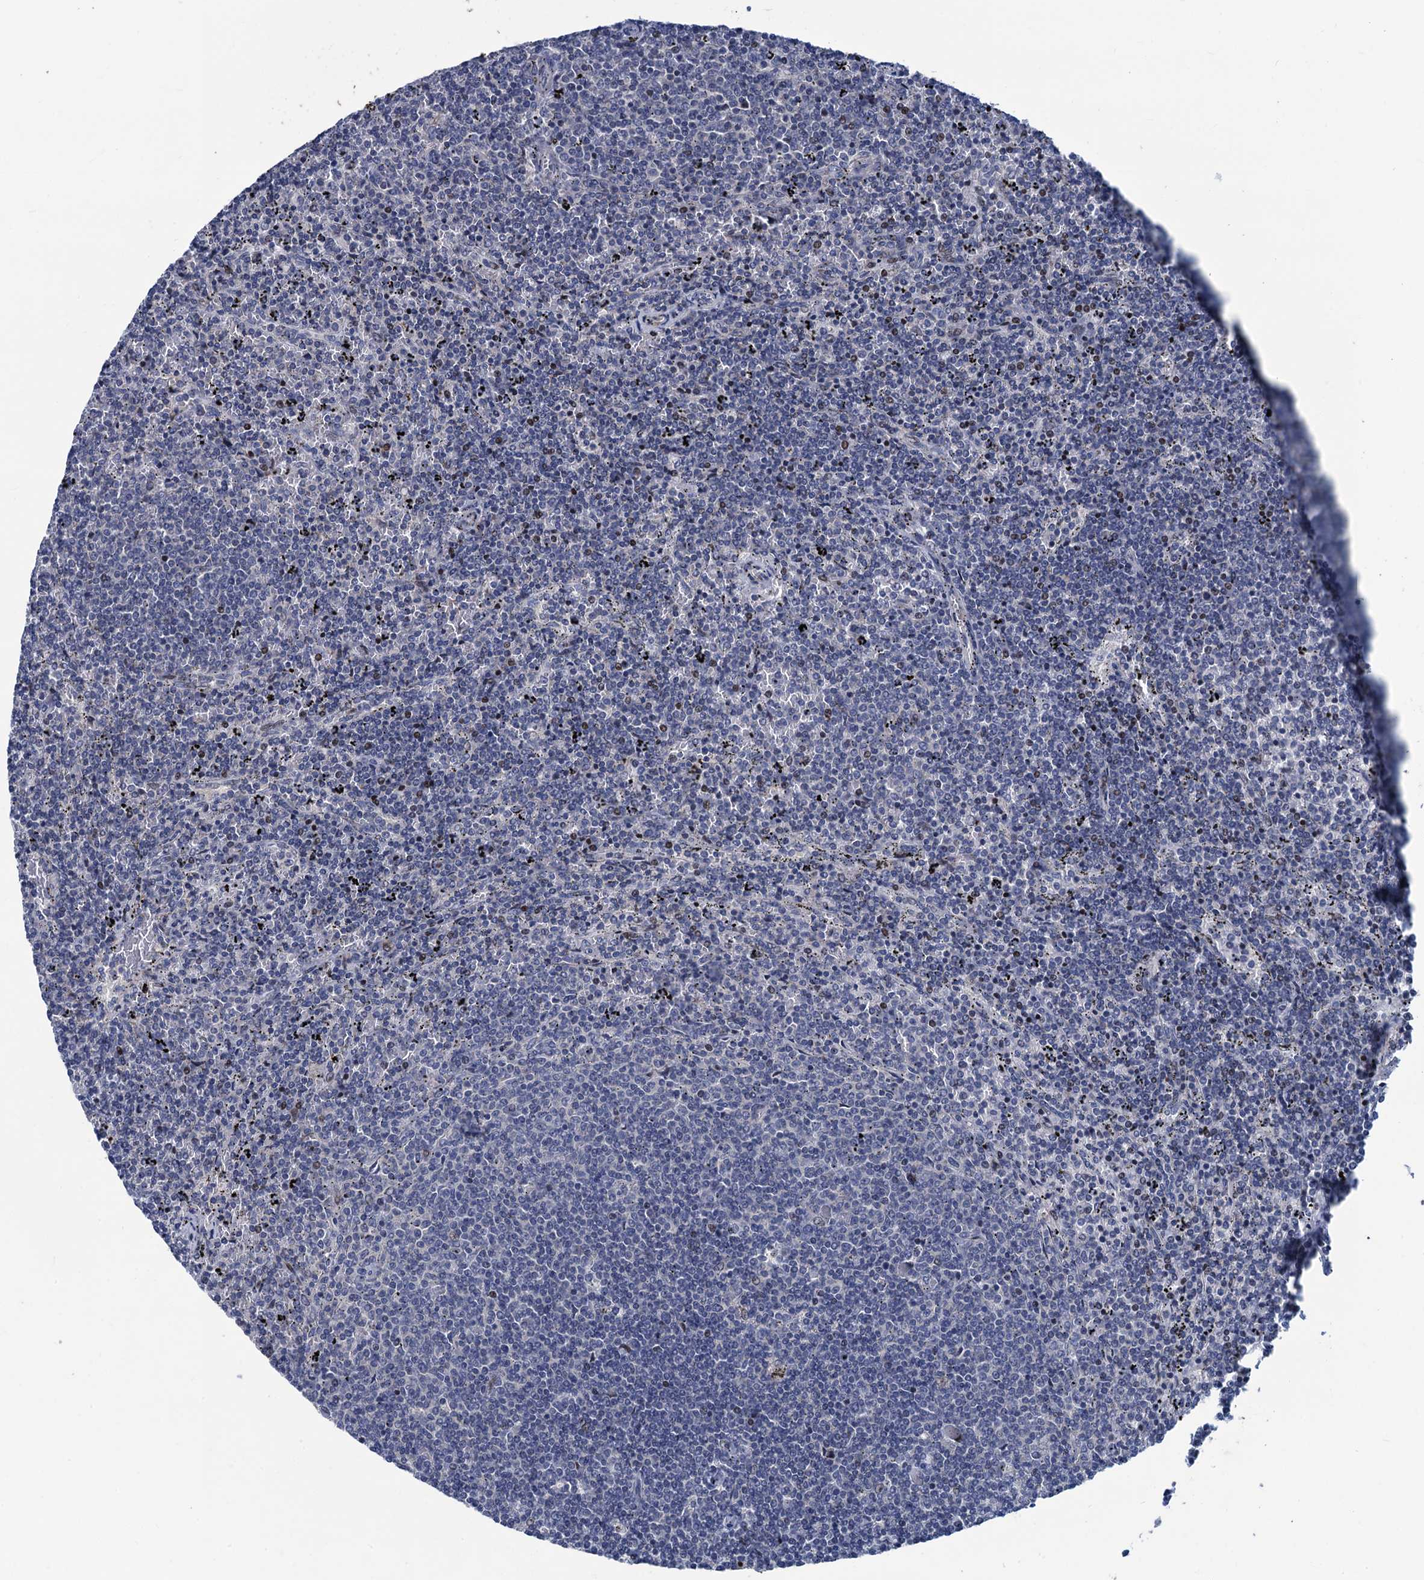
{"staining": {"intensity": "negative", "quantity": "none", "location": "none"}, "tissue": "lymphoma", "cell_type": "Tumor cells", "image_type": "cancer", "snomed": [{"axis": "morphology", "description": "Malignant lymphoma, non-Hodgkin's type, Low grade"}, {"axis": "topography", "description": "Spleen"}], "caption": "Lymphoma was stained to show a protein in brown. There is no significant staining in tumor cells. (Stains: DAB IHC with hematoxylin counter stain, Microscopy: brightfield microscopy at high magnification).", "gene": "ESYT3", "patient": {"sex": "female", "age": 50}}